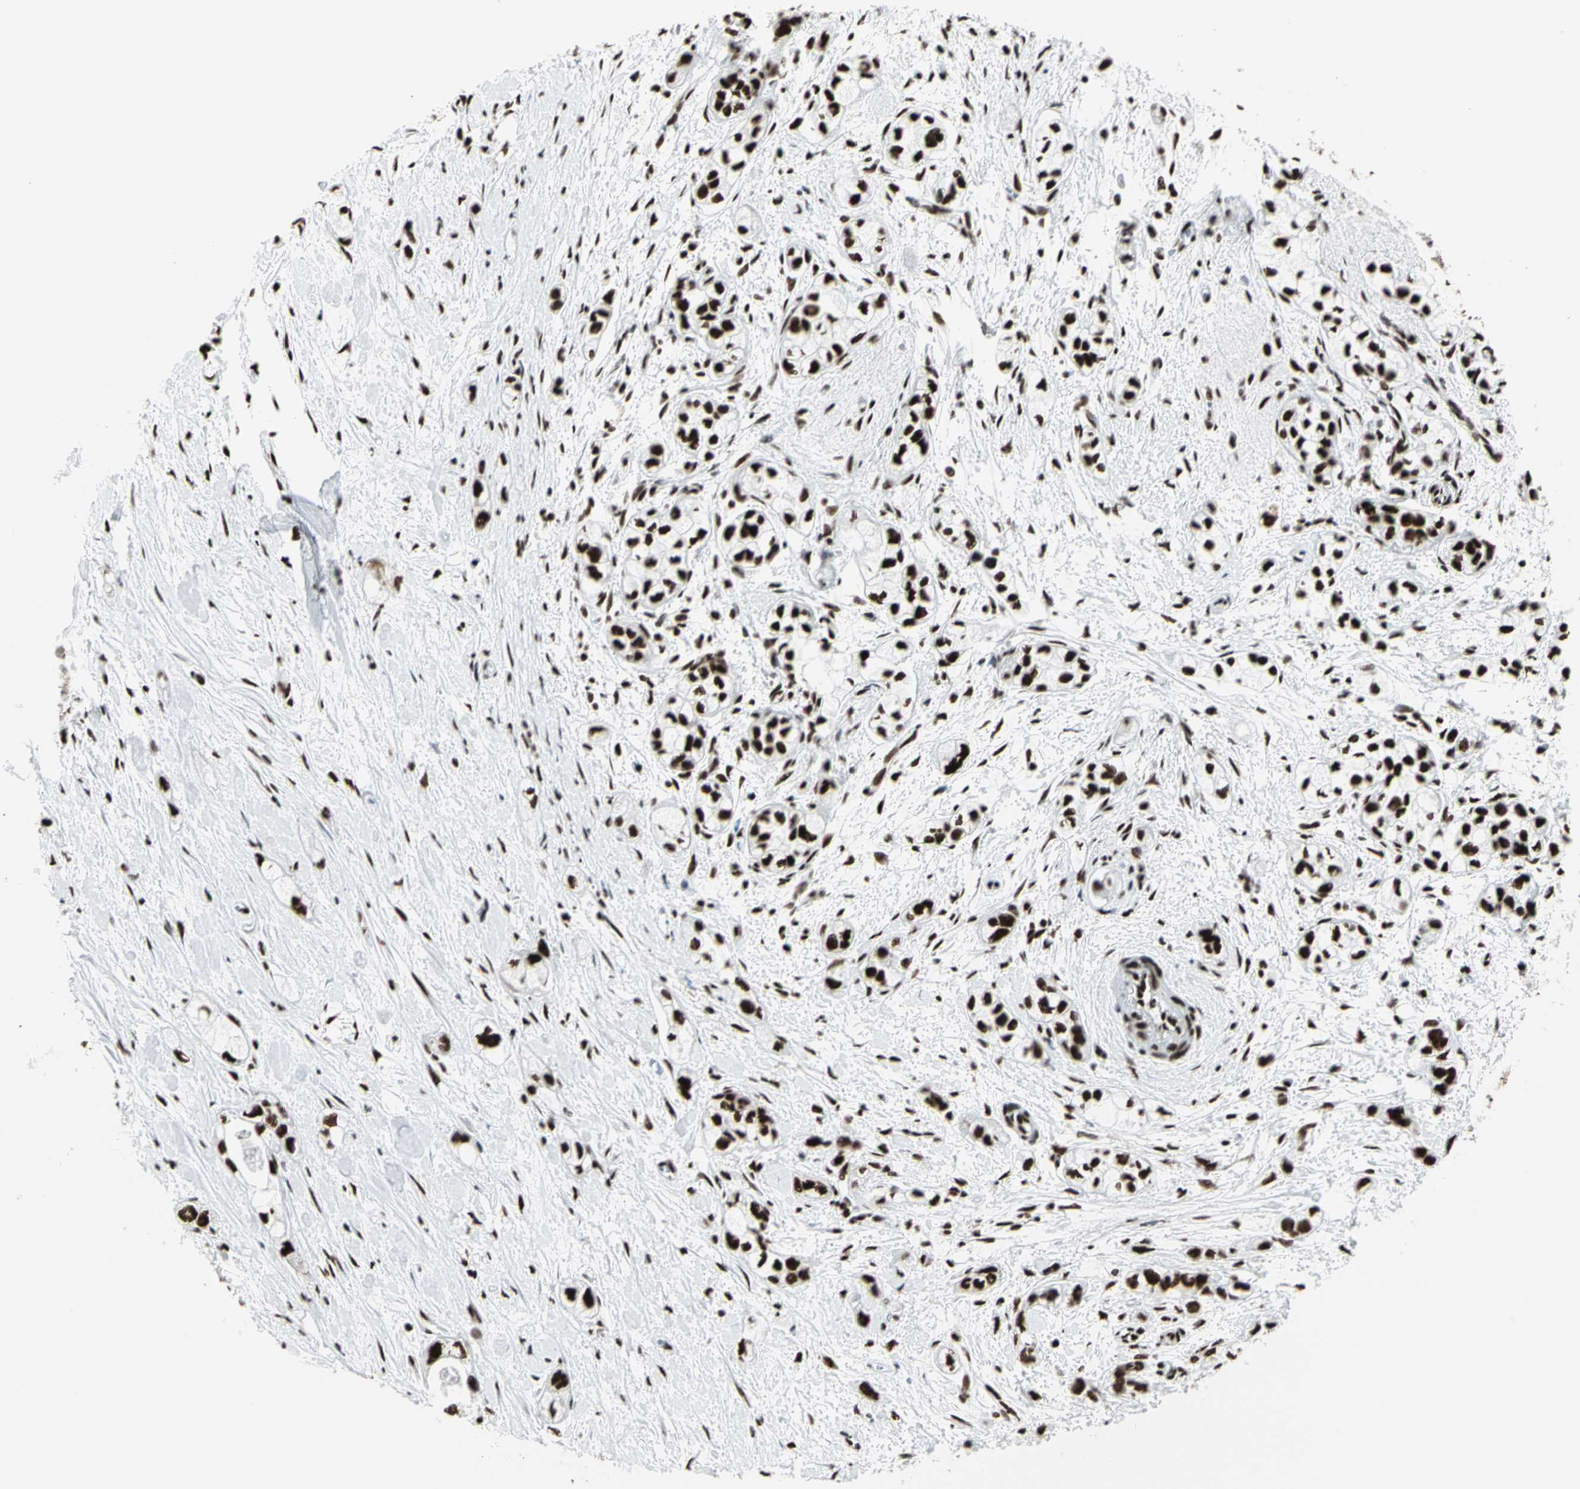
{"staining": {"intensity": "strong", "quantity": ">75%", "location": "nuclear"}, "tissue": "pancreatic cancer", "cell_type": "Tumor cells", "image_type": "cancer", "snomed": [{"axis": "morphology", "description": "Adenocarcinoma, NOS"}, {"axis": "topography", "description": "Pancreas"}], "caption": "Protein expression analysis of pancreatic adenocarcinoma reveals strong nuclear expression in about >75% of tumor cells. The protein of interest is shown in brown color, while the nuclei are stained blue.", "gene": "CCAR1", "patient": {"sex": "male", "age": 74}}